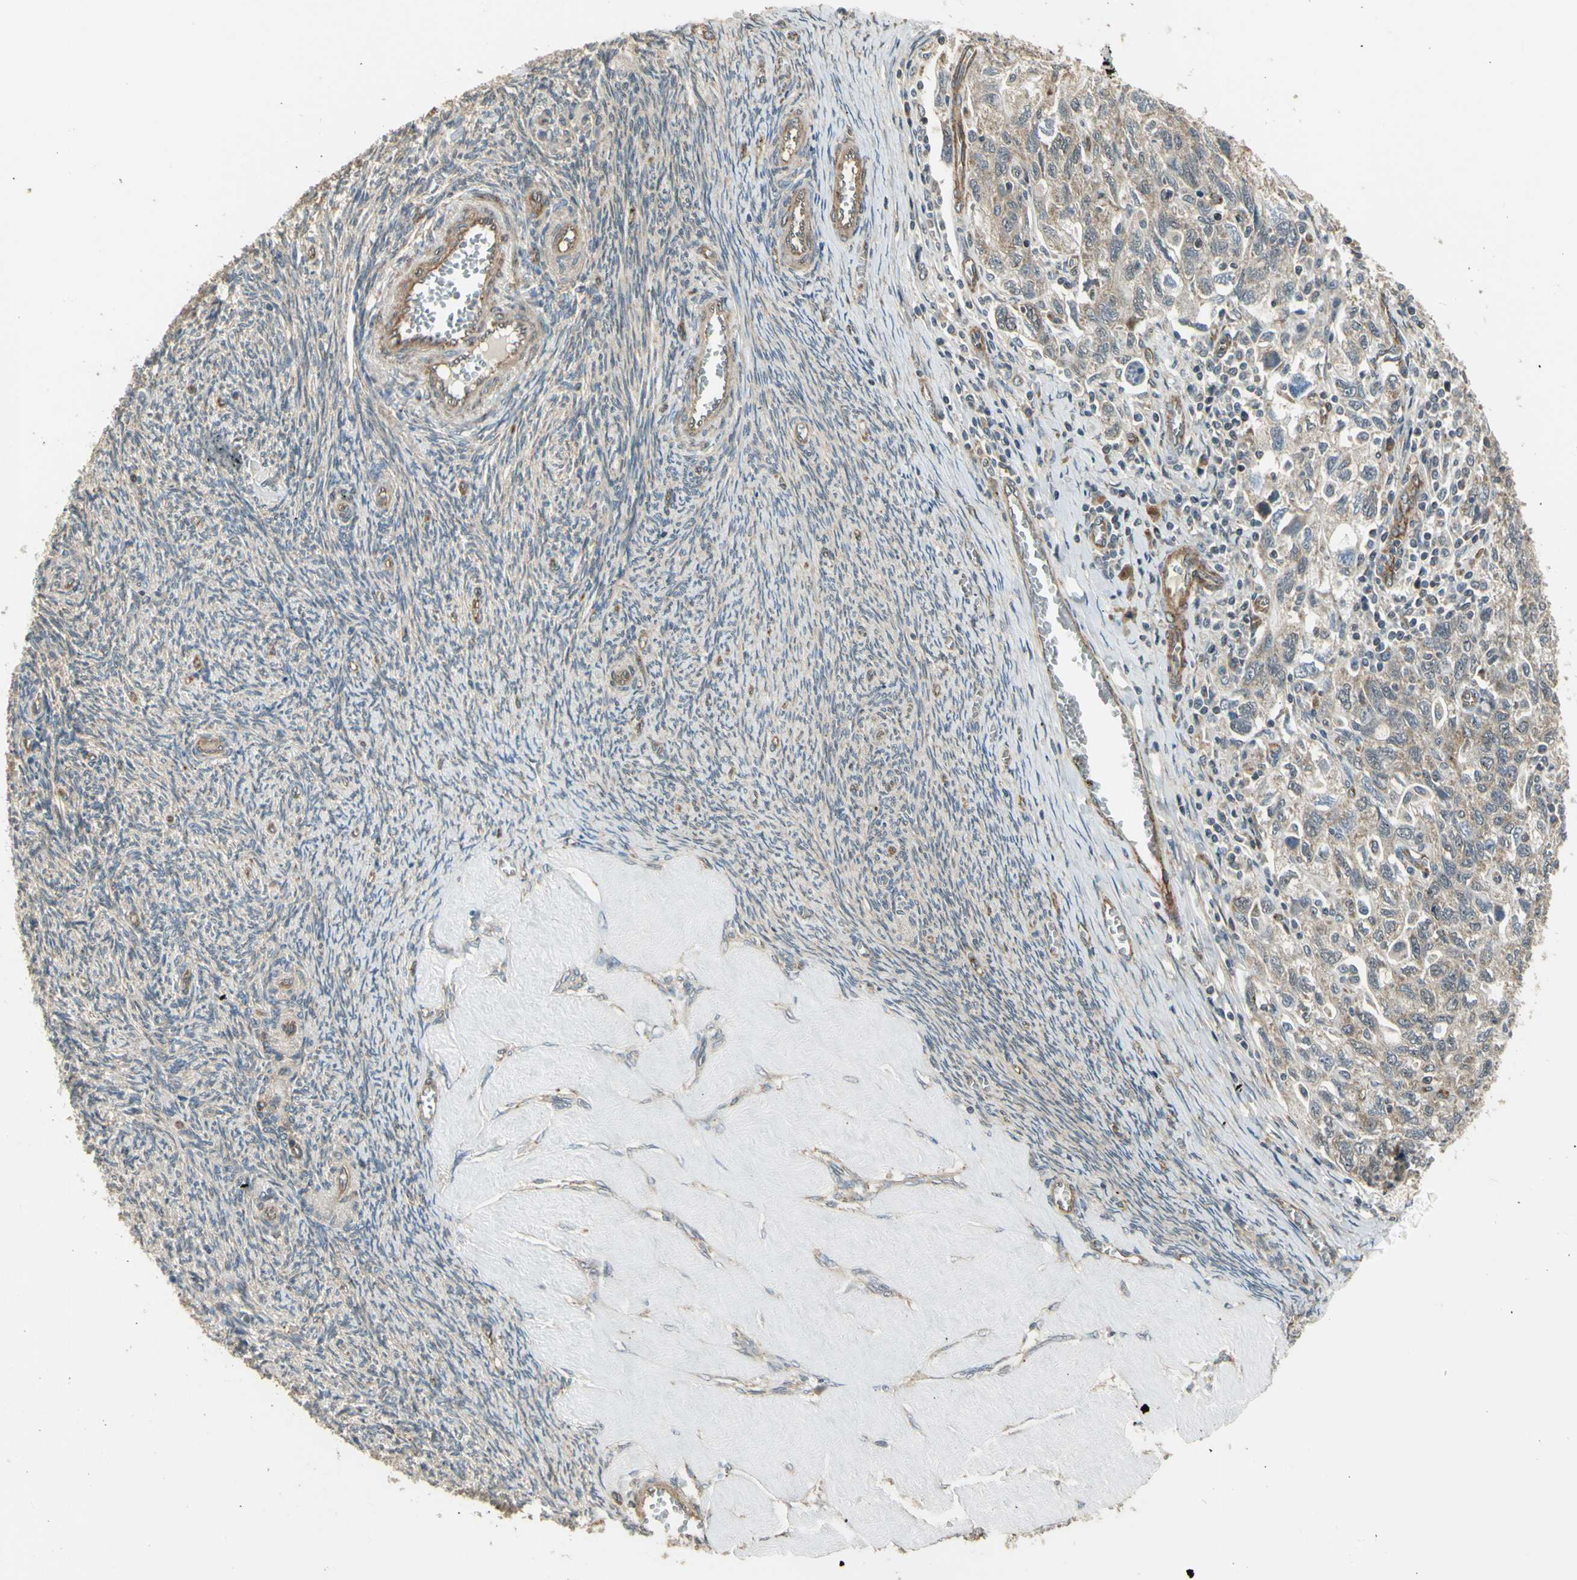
{"staining": {"intensity": "weak", "quantity": "25%-75%", "location": "cytoplasmic/membranous"}, "tissue": "ovarian cancer", "cell_type": "Tumor cells", "image_type": "cancer", "snomed": [{"axis": "morphology", "description": "Carcinoma, NOS"}, {"axis": "morphology", "description": "Cystadenocarcinoma, serous, NOS"}, {"axis": "topography", "description": "Ovary"}], "caption": "High-magnification brightfield microscopy of serous cystadenocarcinoma (ovarian) stained with DAB (brown) and counterstained with hematoxylin (blue). tumor cells exhibit weak cytoplasmic/membranous staining is identified in approximately25%-75% of cells. (Stains: DAB (3,3'-diaminobenzidine) in brown, nuclei in blue, Microscopy: brightfield microscopy at high magnification).", "gene": "EFNB2", "patient": {"sex": "female", "age": 69}}